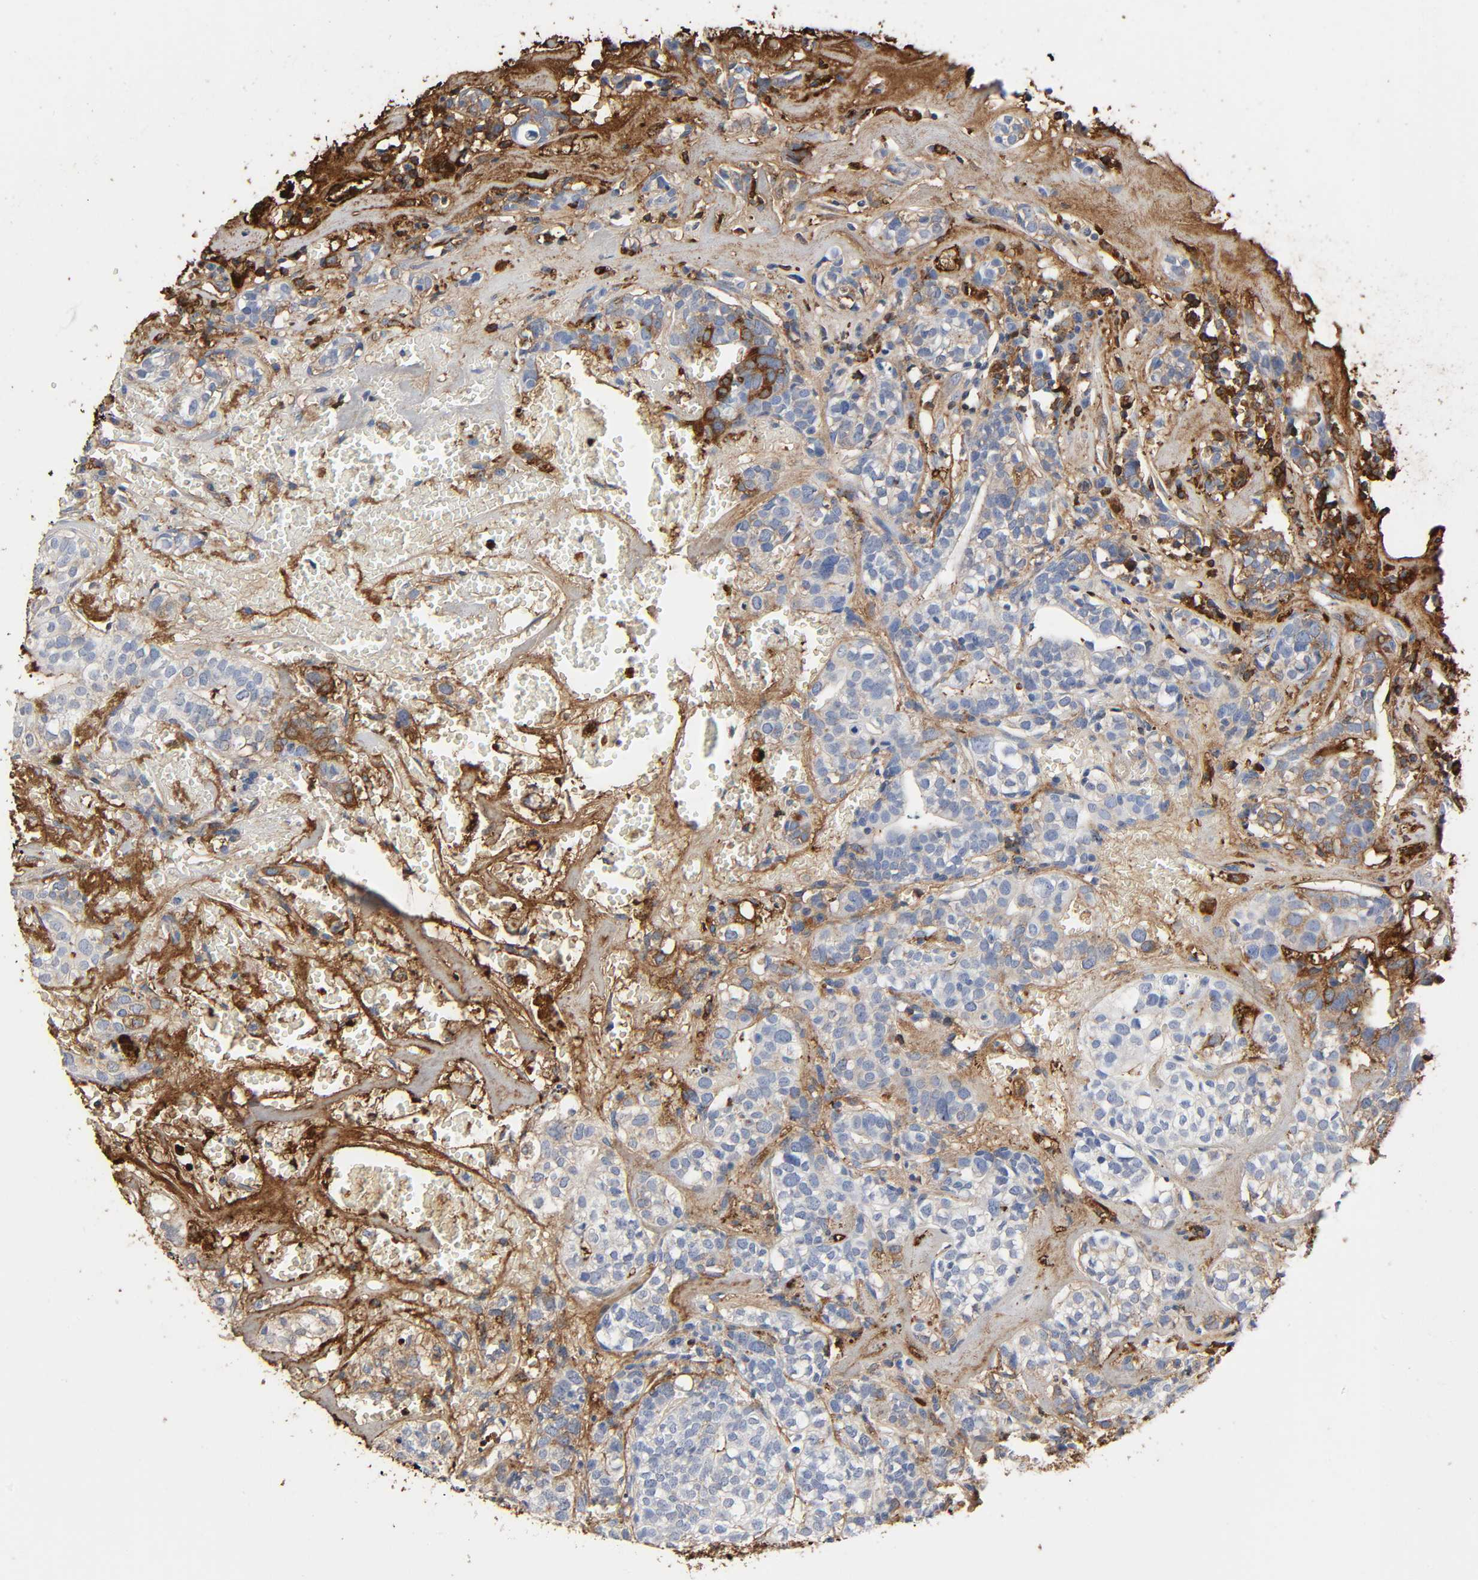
{"staining": {"intensity": "strong", "quantity": "25%-75%", "location": "cytoplasmic/membranous"}, "tissue": "head and neck cancer", "cell_type": "Tumor cells", "image_type": "cancer", "snomed": [{"axis": "morphology", "description": "Adenocarcinoma, NOS"}, {"axis": "topography", "description": "Salivary gland"}, {"axis": "topography", "description": "Head-Neck"}], "caption": "Brown immunohistochemical staining in human adenocarcinoma (head and neck) displays strong cytoplasmic/membranous positivity in approximately 25%-75% of tumor cells.", "gene": "C3", "patient": {"sex": "female", "age": 65}}